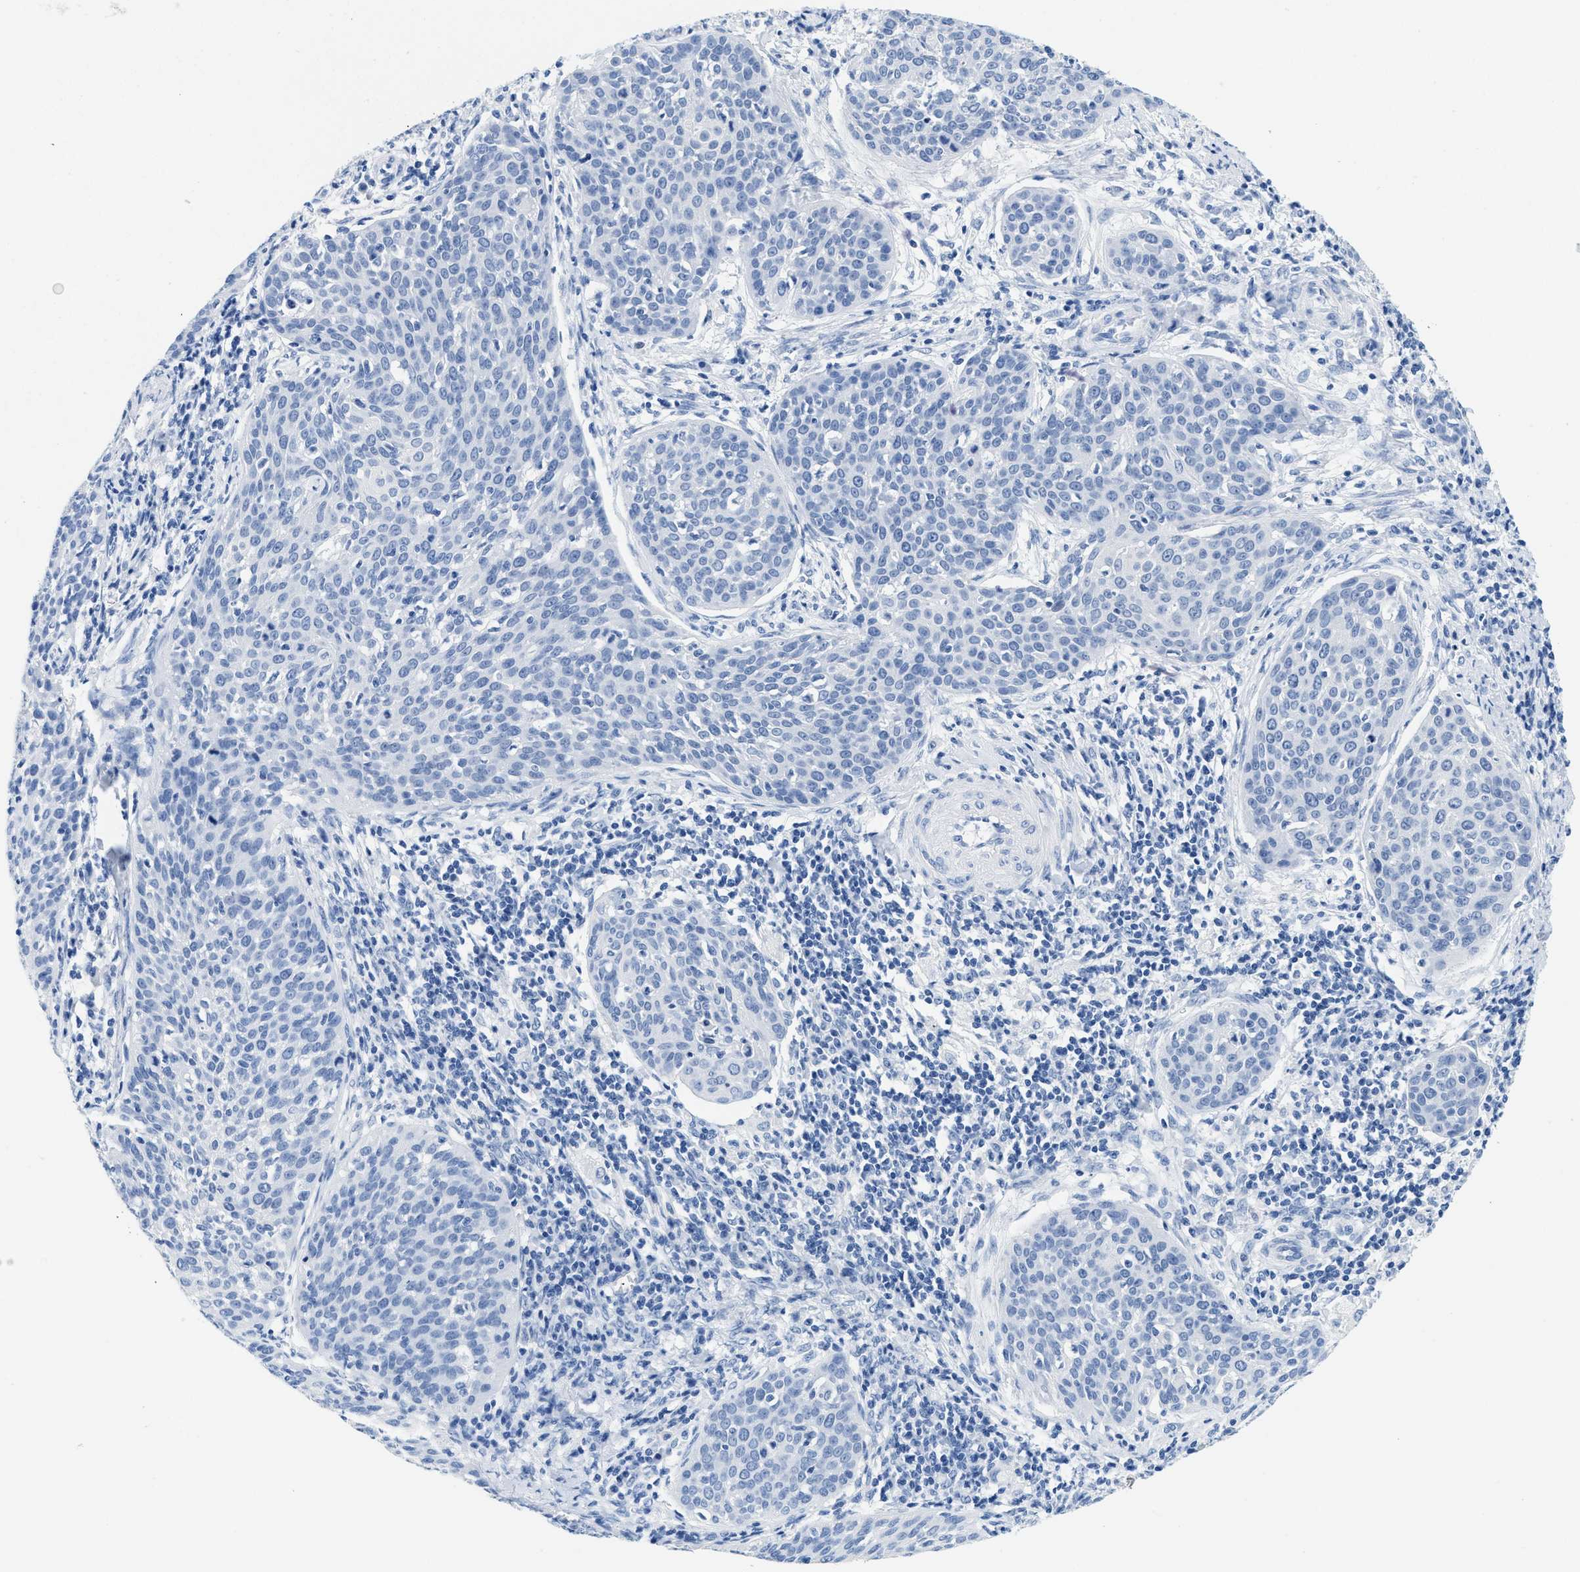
{"staining": {"intensity": "negative", "quantity": "none", "location": "none"}, "tissue": "cervical cancer", "cell_type": "Tumor cells", "image_type": "cancer", "snomed": [{"axis": "morphology", "description": "Squamous cell carcinoma, NOS"}, {"axis": "topography", "description": "Cervix"}], "caption": "Protein analysis of cervical cancer (squamous cell carcinoma) reveals no significant expression in tumor cells.", "gene": "GSN", "patient": {"sex": "female", "age": 38}}